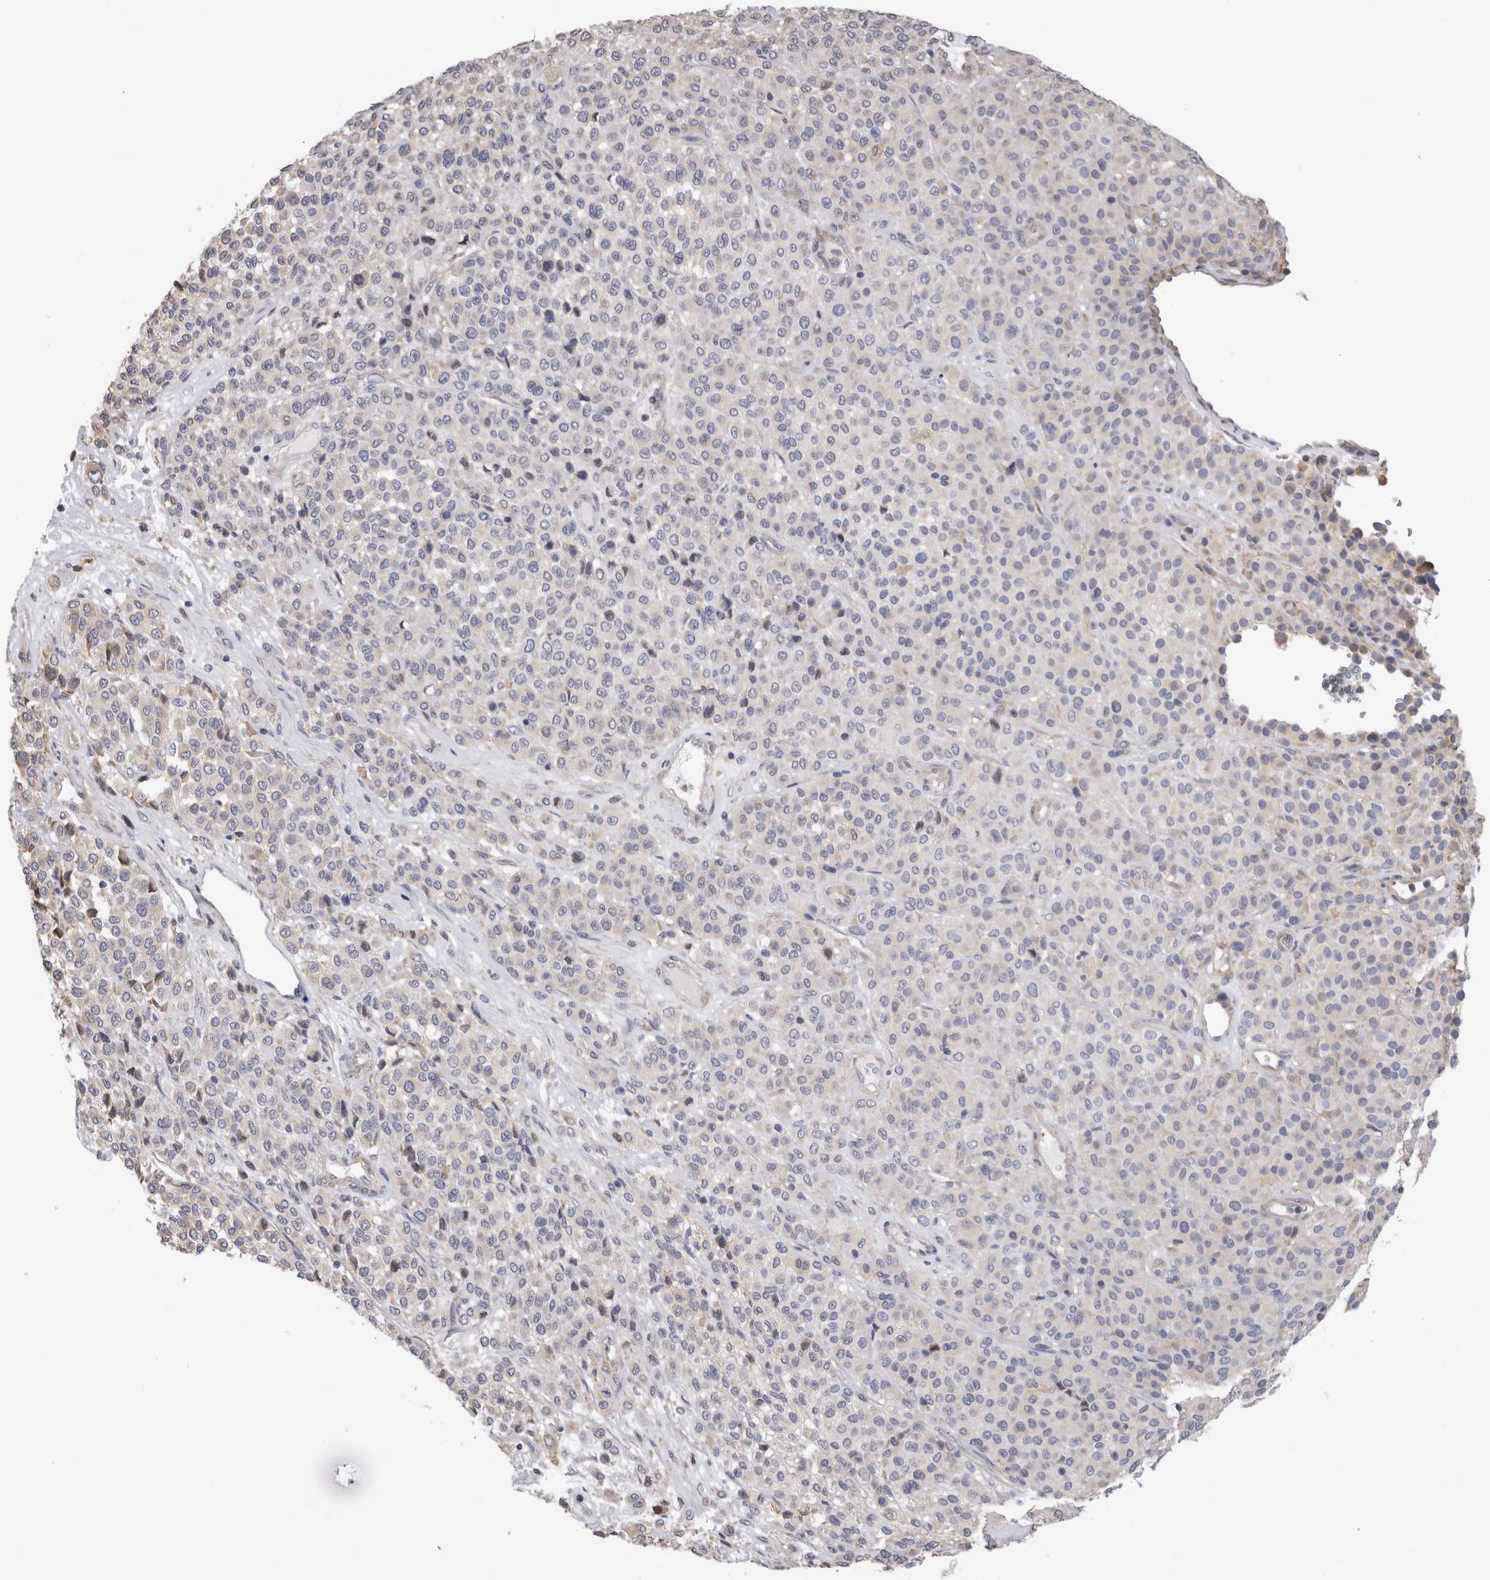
{"staining": {"intensity": "negative", "quantity": "none", "location": "none"}, "tissue": "melanoma", "cell_type": "Tumor cells", "image_type": "cancer", "snomed": [{"axis": "morphology", "description": "Malignant melanoma, Metastatic site"}, {"axis": "topography", "description": "Pancreas"}], "caption": "A histopathology image of human melanoma is negative for staining in tumor cells. (DAB (3,3'-diaminobenzidine) immunohistochemistry (IHC), high magnification).", "gene": "SMAP2", "patient": {"sex": "female", "age": 30}}